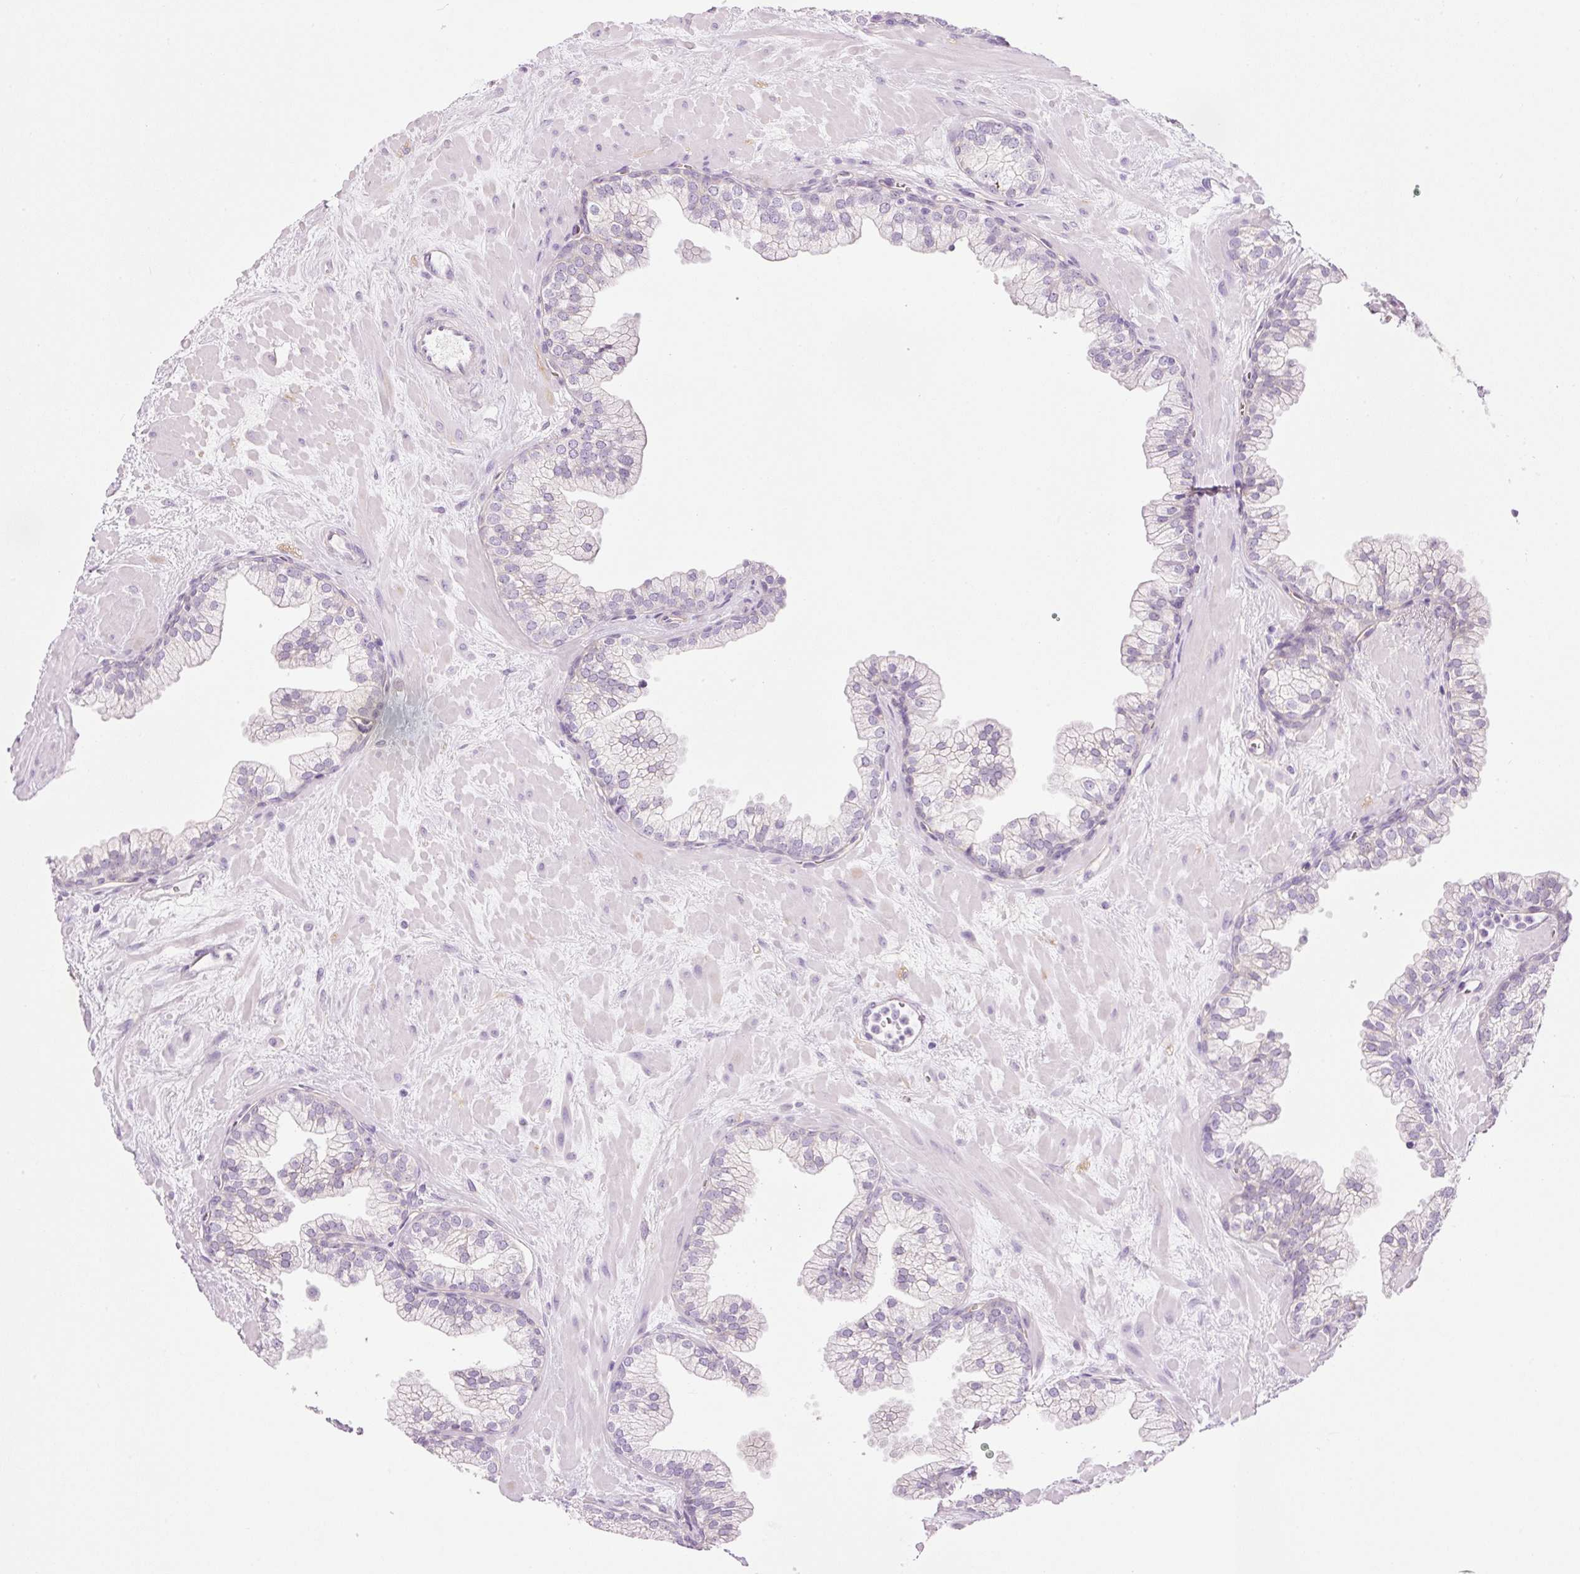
{"staining": {"intensity": "negative", "quantity": "none", "location": "none"}, "tissue": "prostate", "cell_type": "Glandular cells", "image_type": "normal", "snomed": [{"axis": "morphology", "description": "Normal tissue, NOS"}, {"axis": "topography", "description": "Prostate"}, {"axis": "topography", "description": "Peripheral nerve tissue"}], "caption": "Protein analysis of benign prostate shows no significant positivity in glandular cells.", "gene": "HSPA4L", "patient": {"sex": "male", "age": 61}}